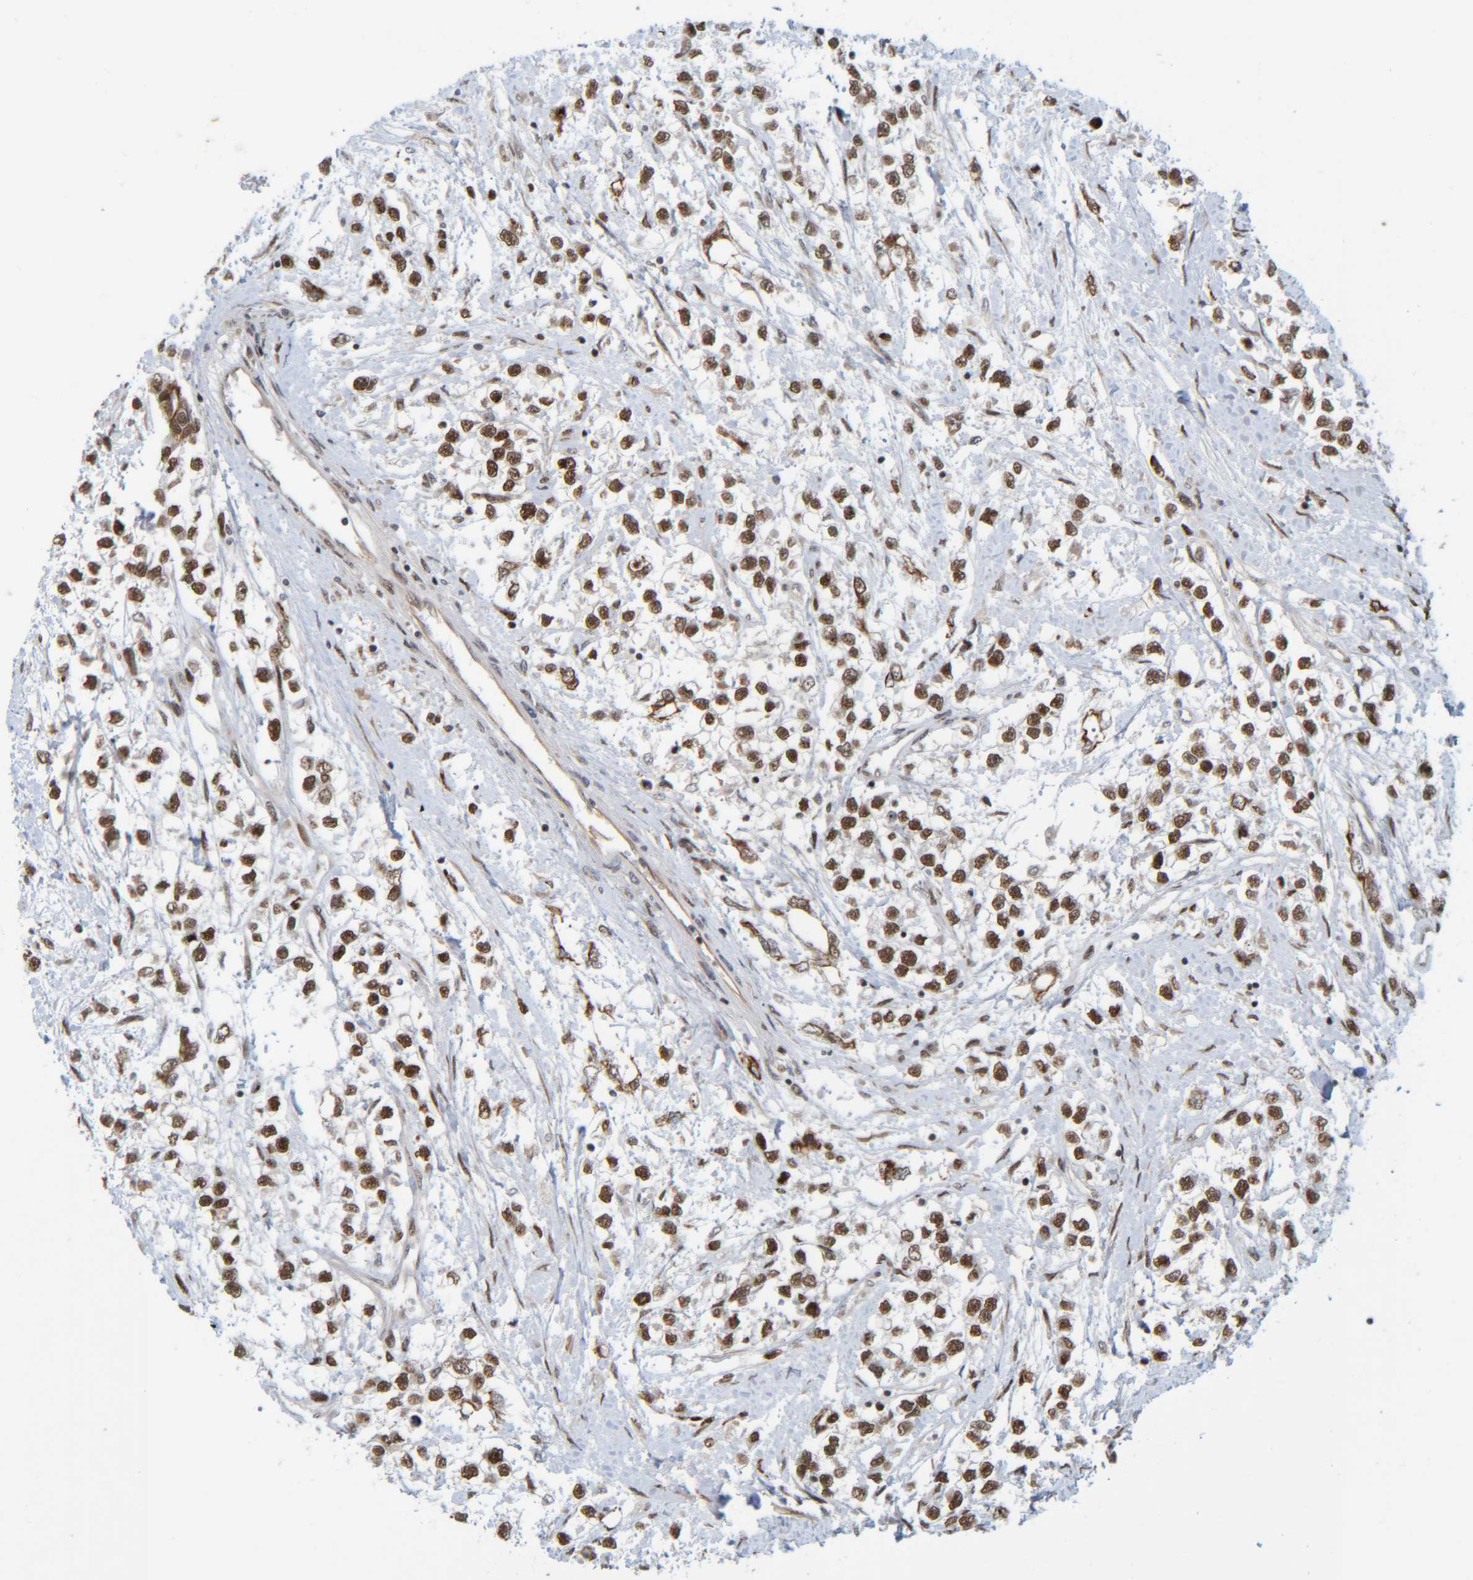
{"staining": {"intensity": "strong", "quantity": ">75%", "location": "nuclear"}, "tissue": "testis cancer", "cell_type": "Tumor cells", "image_type": "cancer", "snomed": [{"axis": "morphology", "description": "Seminoma, NOS"}, {"axis": "morphology", "description": "Carcinoma, Embryonal, NOS"}, {"axis": "topography", "description": "Testis"}], "caption": "Tumor cells show high levels of strong nuclear positivity in about >75% of cells in human testis cancer (embryonal carcinoma). The protein is stained brown, and the nuclei are stained in blue (DAB (3,3'-diaminobenzidine) IHC with brightfield microscopy, high magnification).", "gene": "CCDC57", "patient": {"sex": "male", "age": 51}}